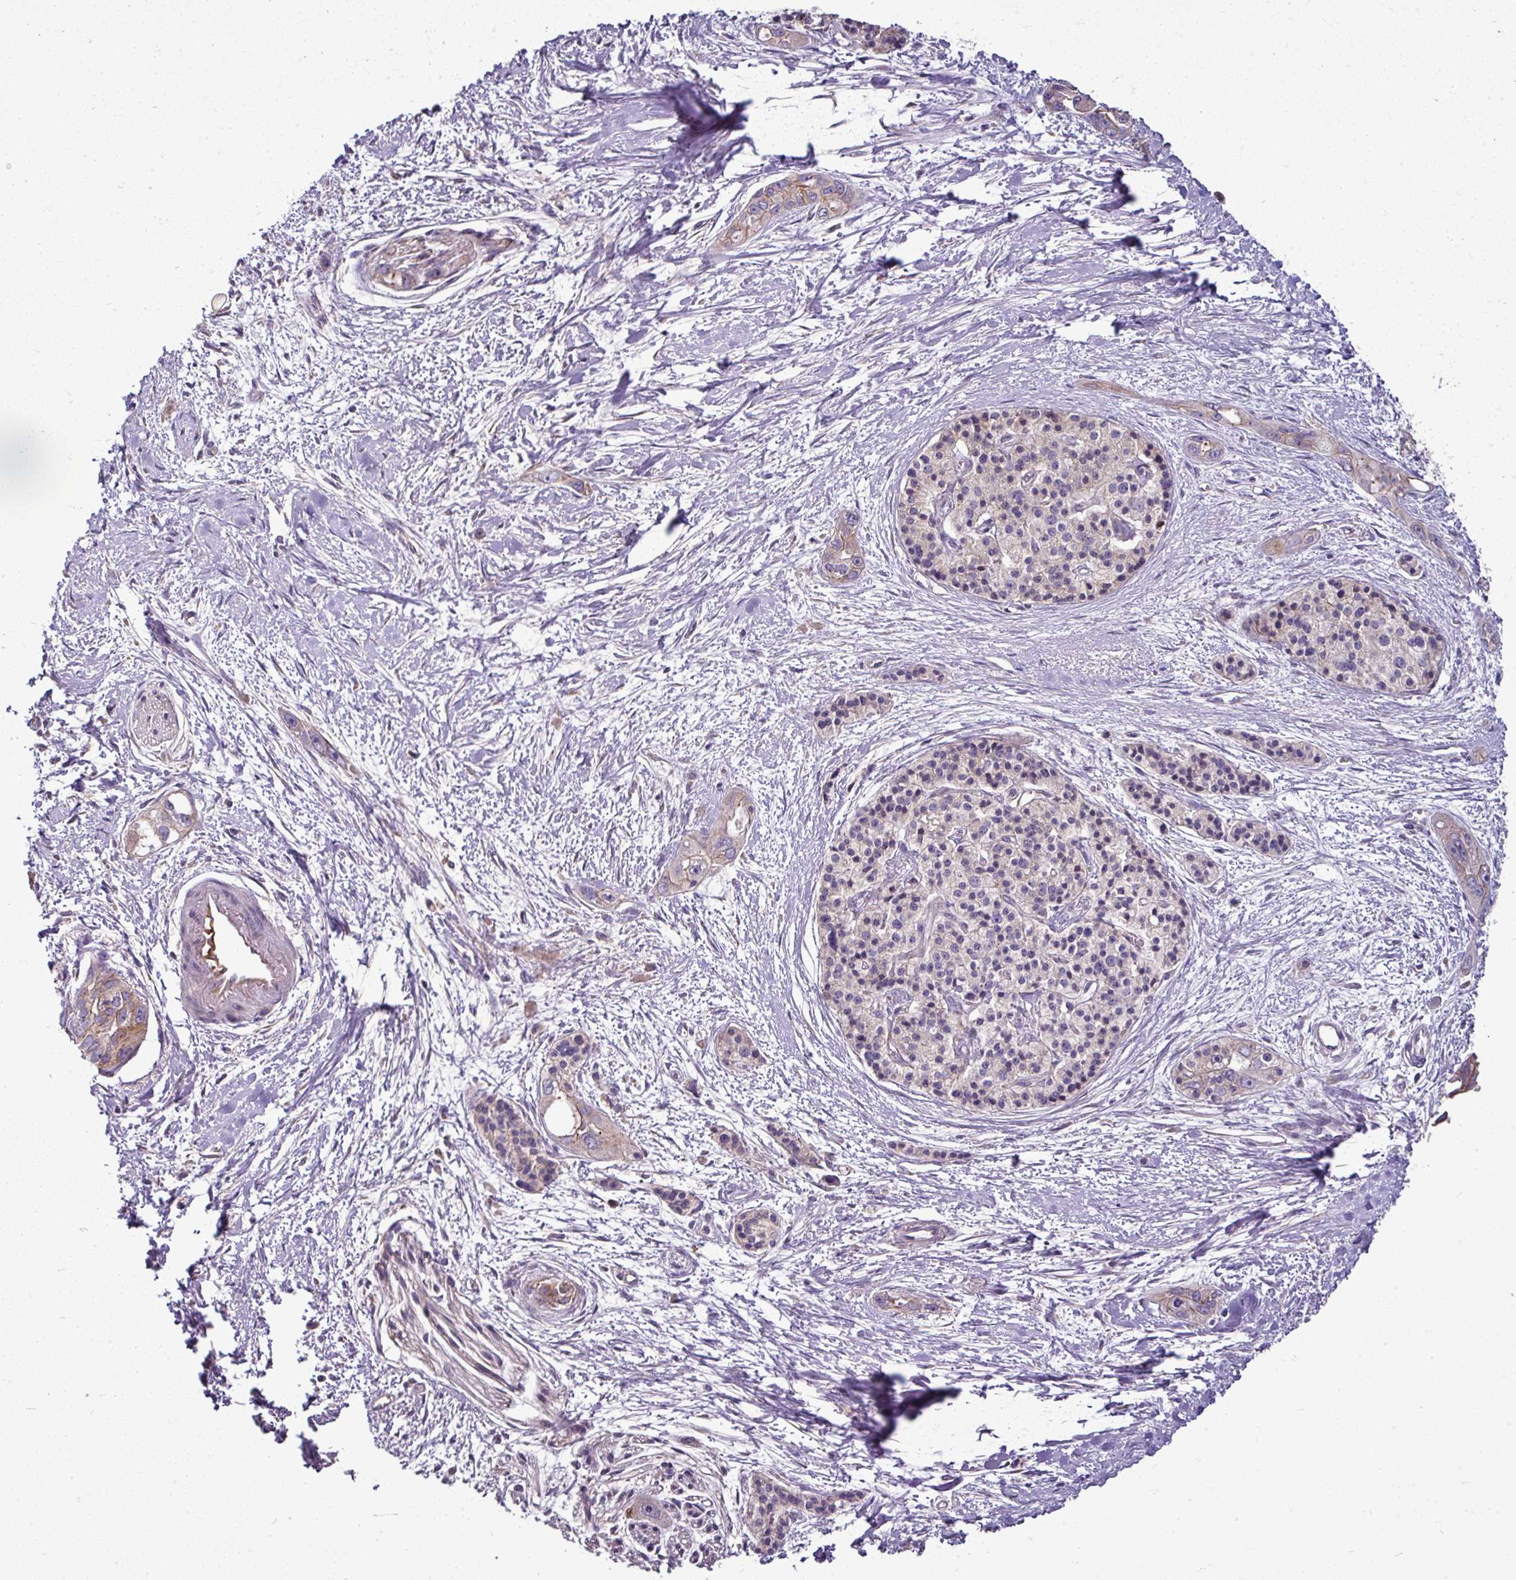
{"staining": {"intensity": "moderate", "quantity": "<25%", "location": "cytoplasmic/membranous"}, "tissue": "pancreatic cancer", "cell_type": "Tumor cells", "image_type": "cancer", "snomed": [{"axis": "morphology", "description": "Adenocarcinoma, NOS"}, {"axis": "topography", "description": "Pancreas"}], "caption": "Immunohistochemical staining of pancreatic adenocarcinoma exhibits low levels of moderate cytoplasmic/membranous expression in about <25% of tumor cells.", "gene": "GAN", "patient": {"sex": "female", "age": 50}}